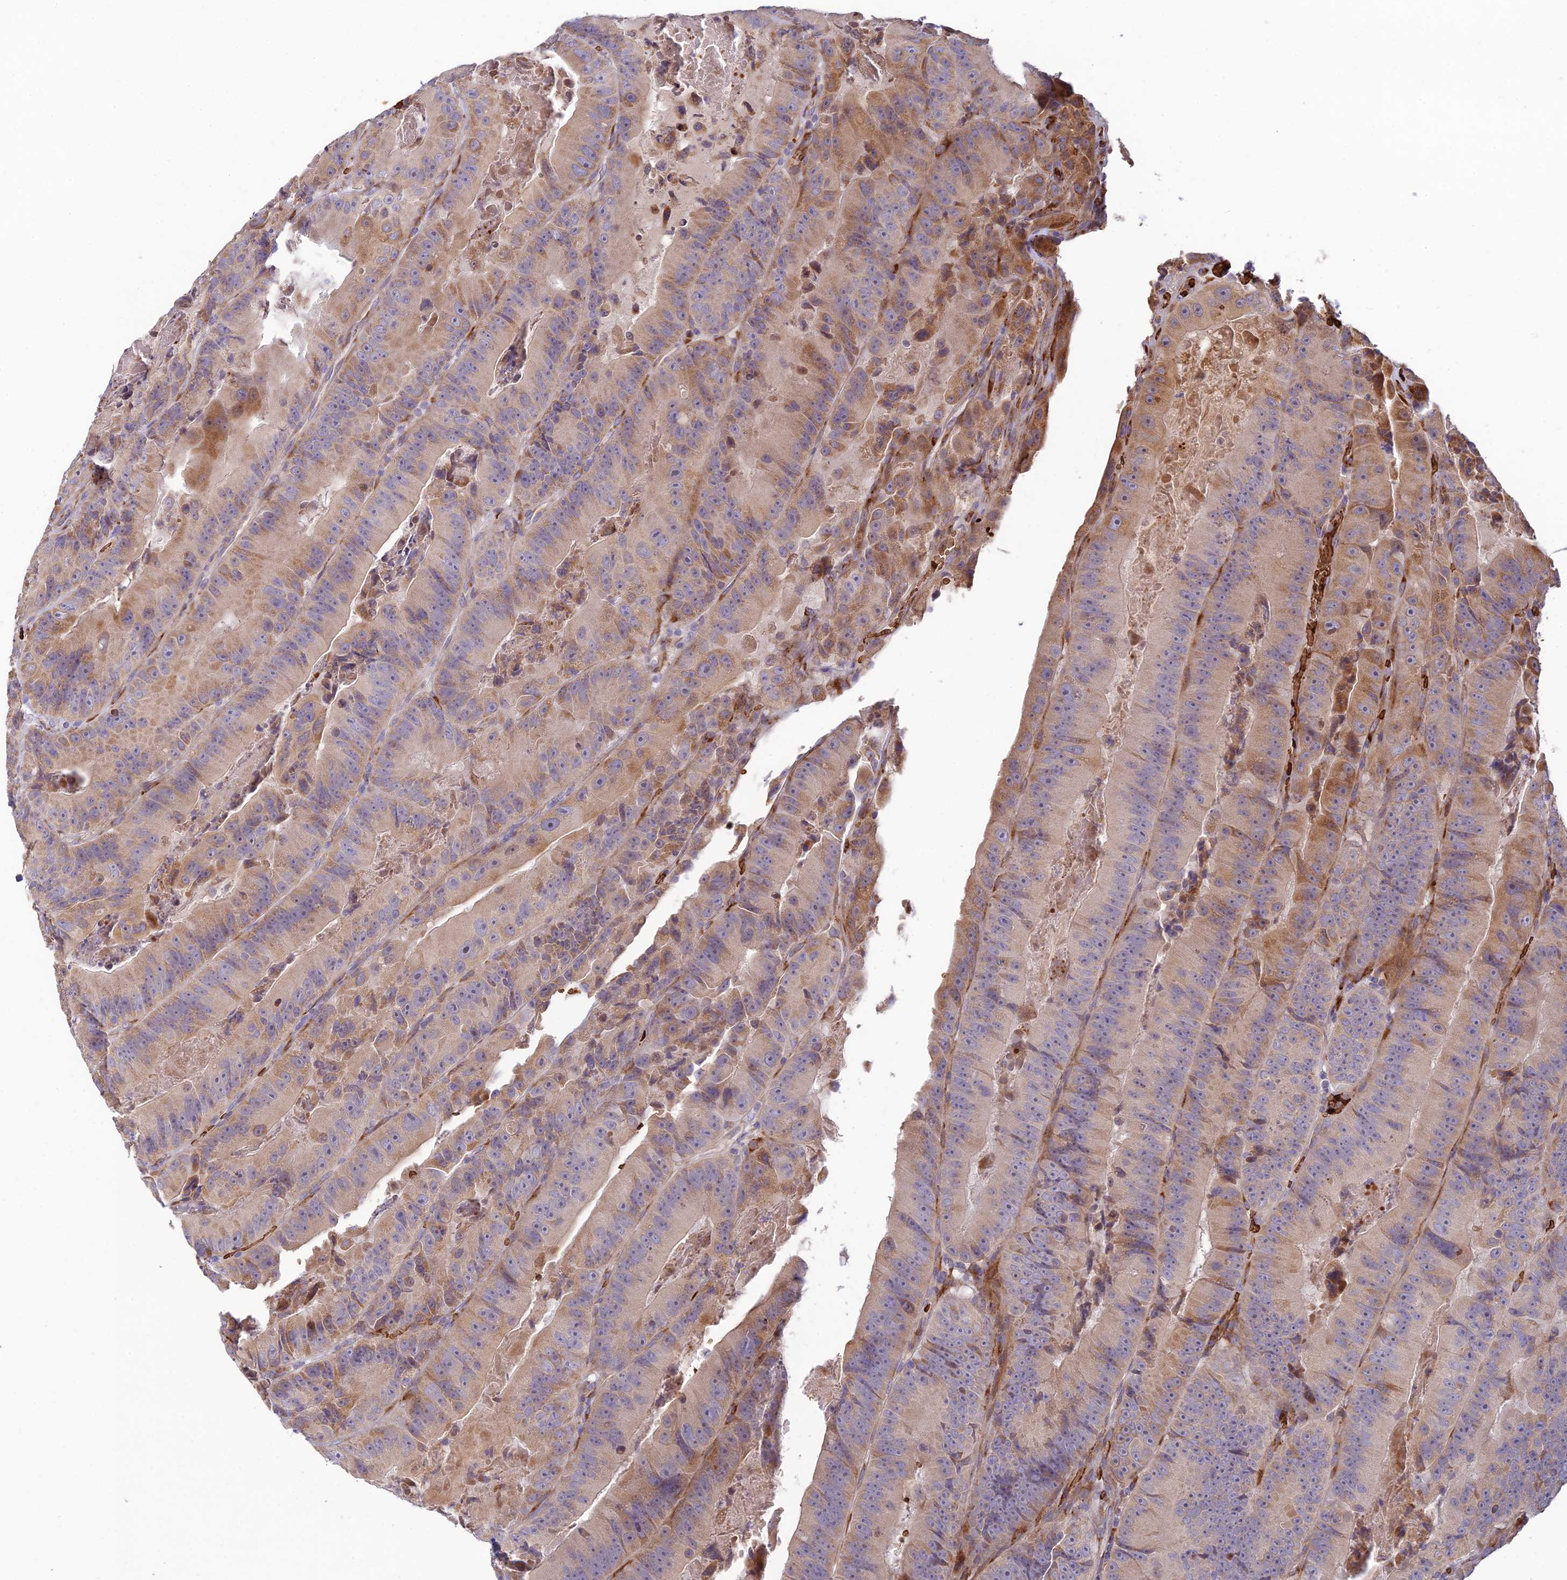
{"staining": {"intensity": "moderate", "quantity": "<25%", "location": "cytoplasmic/membranous"}, "tissue": "colorectal cancer", "cell_type": "Tumor cells", "image_type": "cancer", "snomed": [{"axis": "morphology", "description": "Adenocarcinoma, NOS"}, {"axis": "topography", "description": "Colon"}], "caption": "Immunohistochemical staining of adenocarcinoma (colorectal) demonstrates moderate cytoplasmic/membranous protein positivity in approximately <25% of tumor cells. (DAB IHC, brown staining for protein, blue staining for nuclei).", "gene": "UFSP2", "patient": {"sex": "female", "age": 86}}